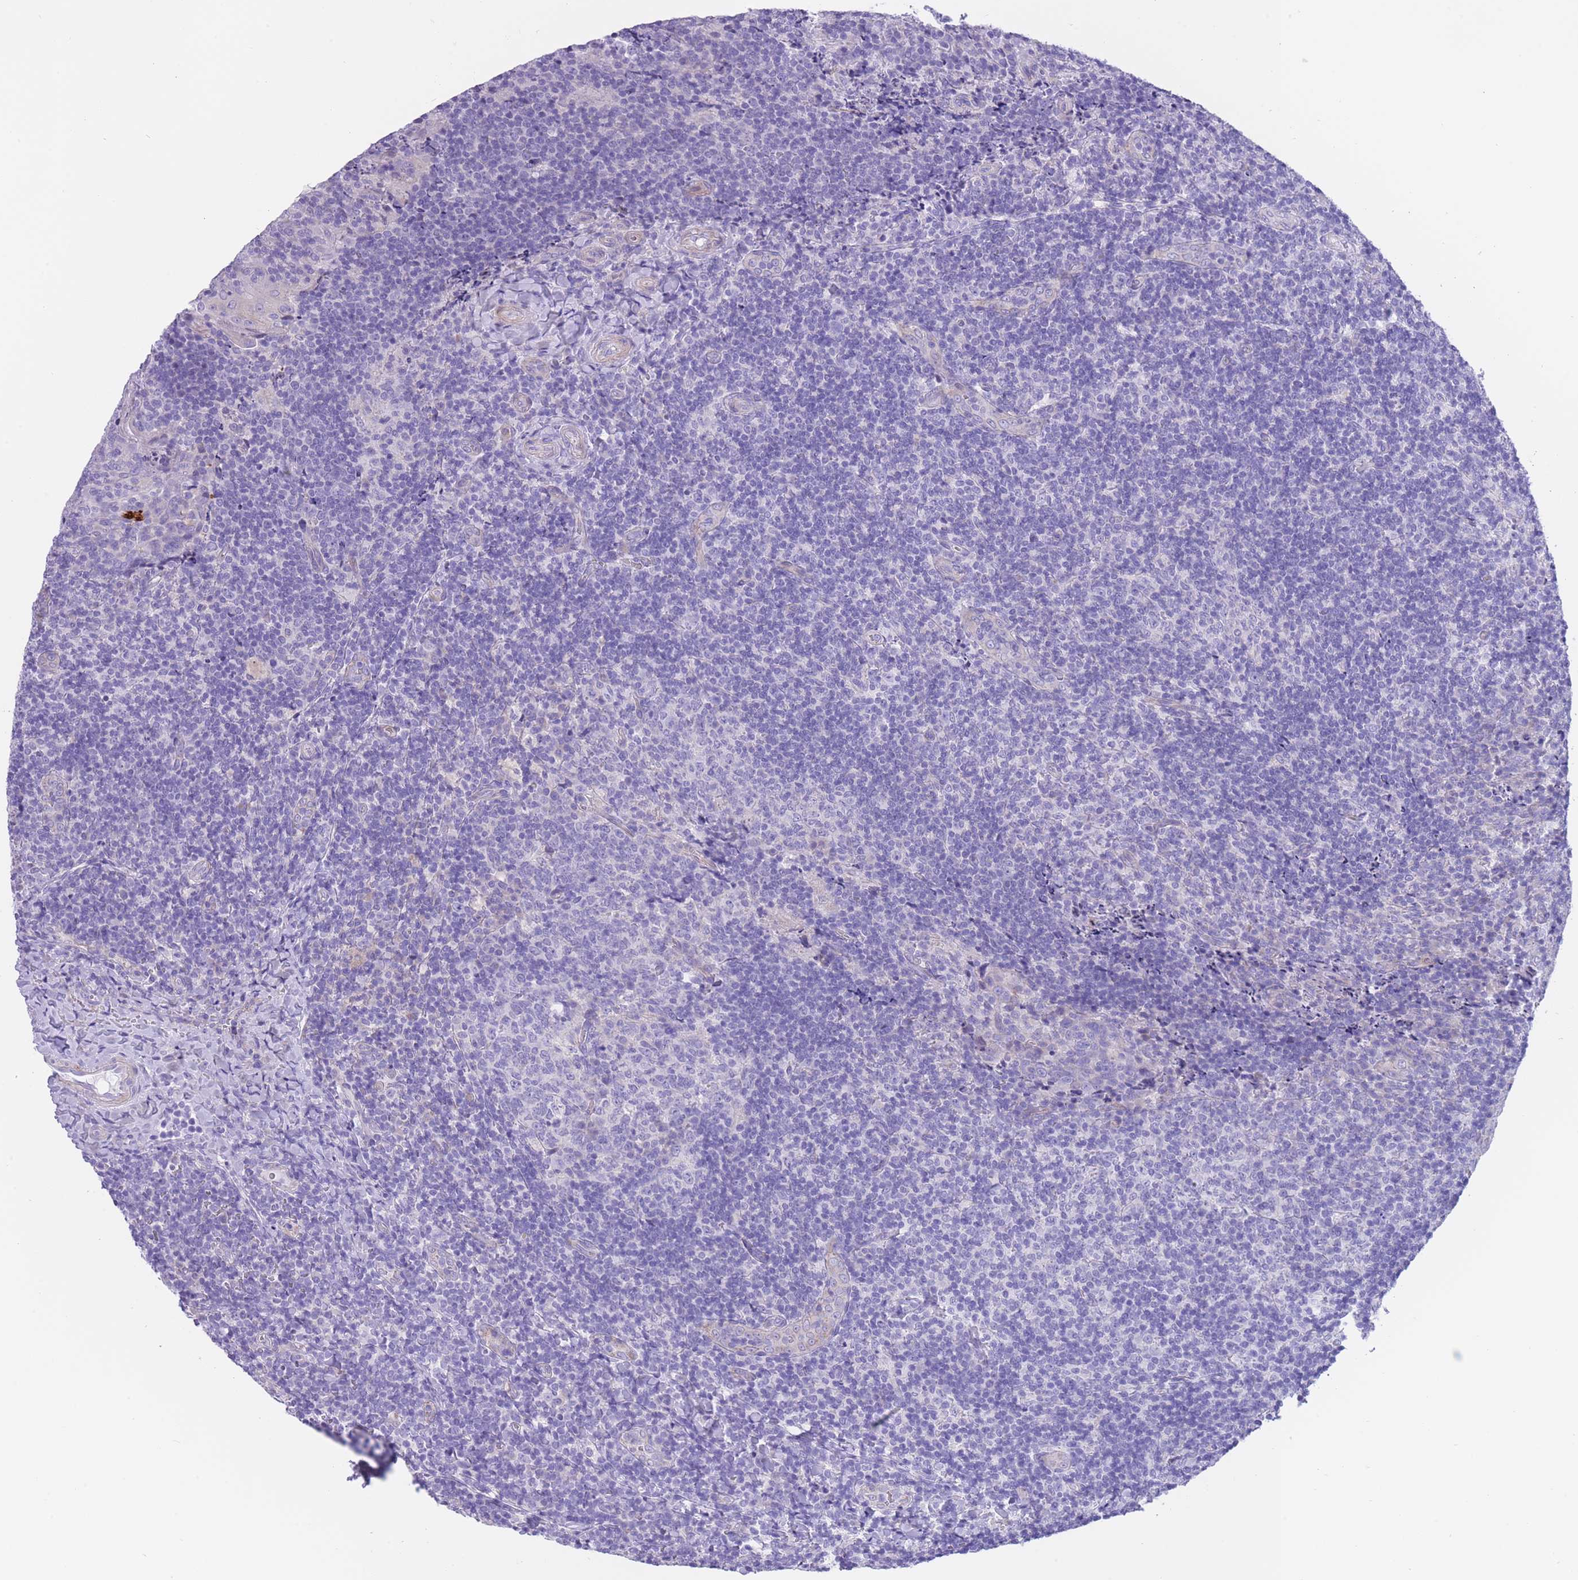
{"staining": {"intensity": "negative", "quantity": "none", "location": "none"}, "tissue": "tonsil", "cell_type": "Germinal center cells", "image_type": "normal", "snomed": [{"axis": "morphology", "description": "Normal tissue, NOS"}, {"axis": "topography", "description": "Tonsil"}], "caption": "Immunohistochemistry image of normal tonsil stained for a protein (brown), which demonstrates no positivity in germinal center cells.", "gene": "QTRT1", "patient": {"sex": "male", "age": 17}}